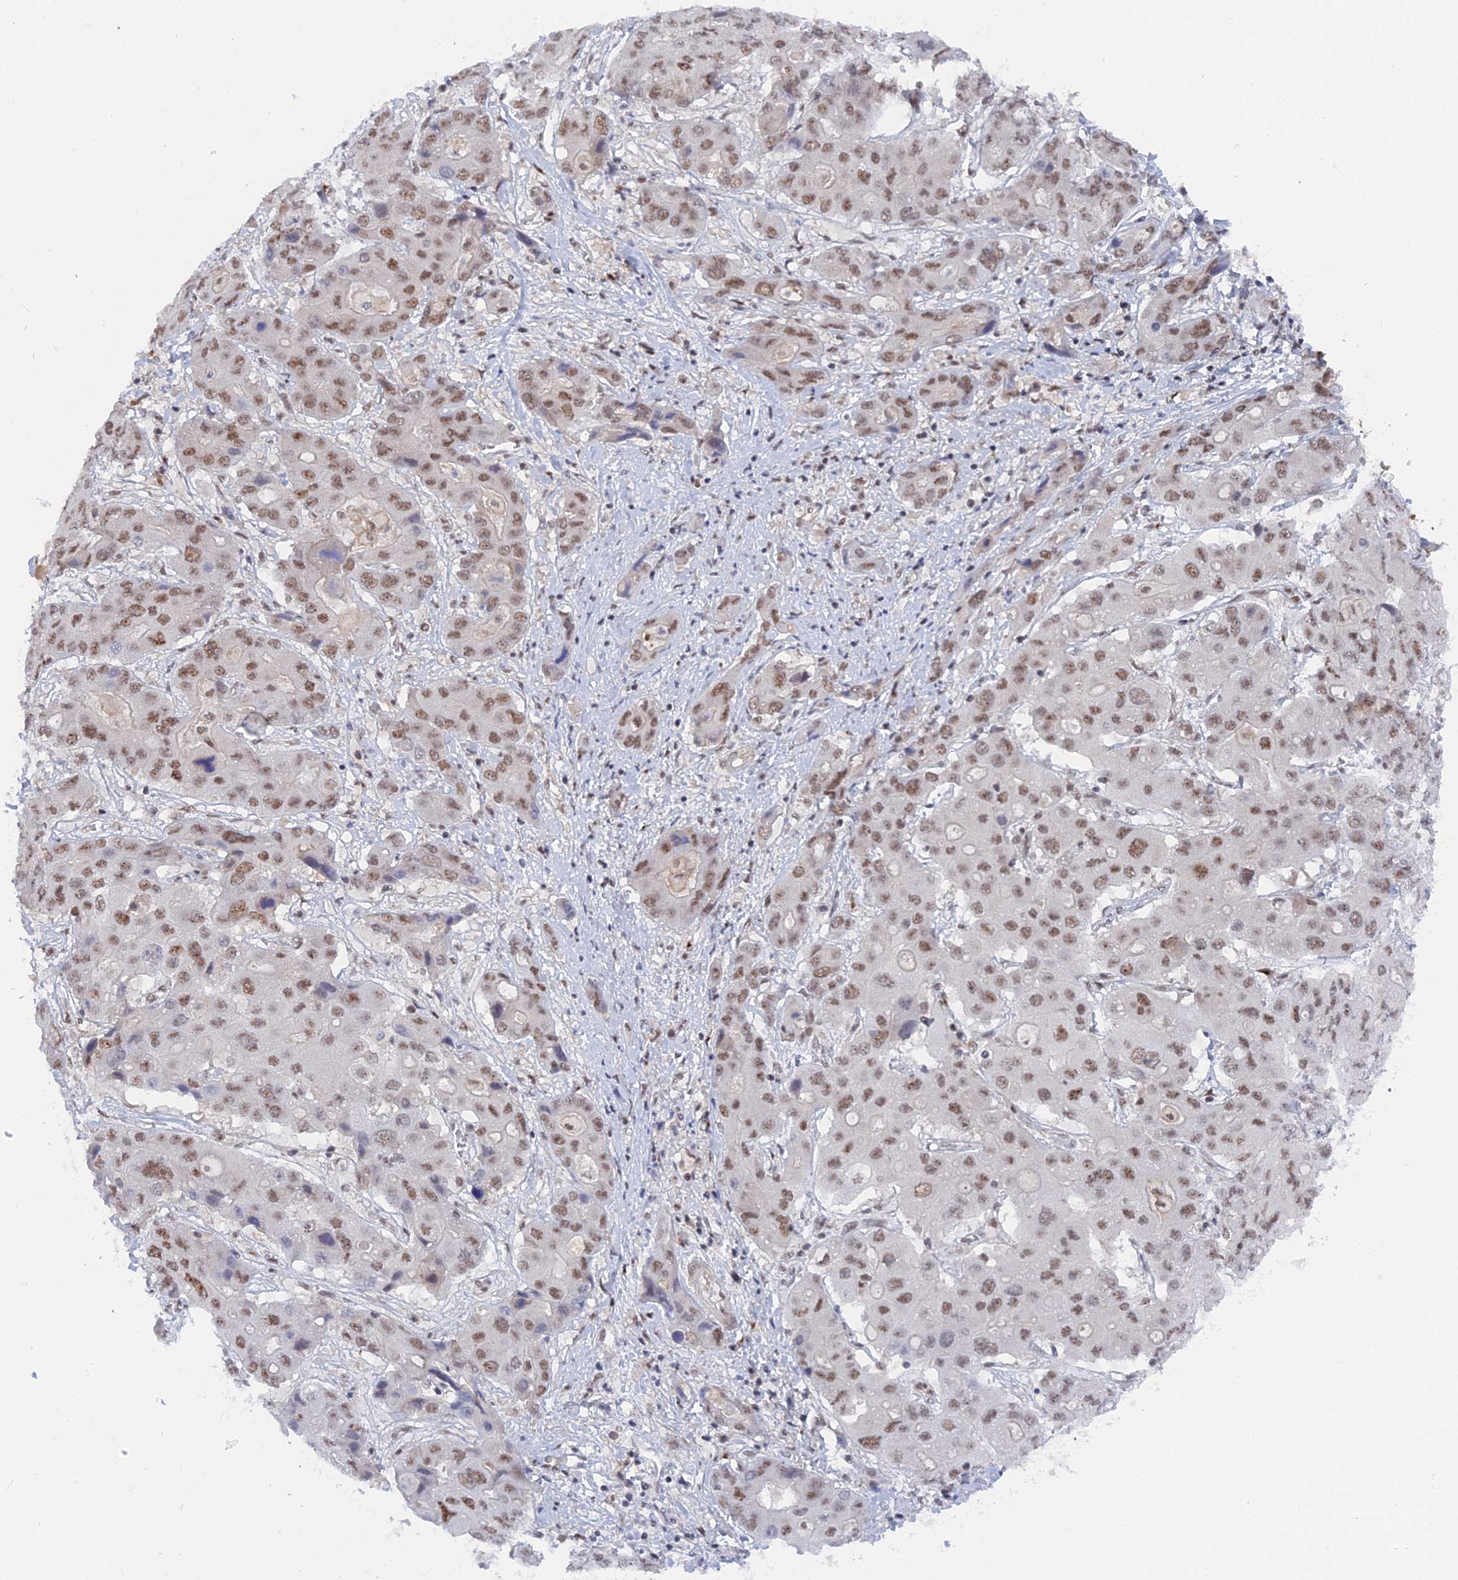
{"staining": {"intensity": "moderate", "quantity": ">75%", "location": "nuclear"}, "tissue": "liver cancer", "cell_type": "Tumor cells", "image_type": "cancer", "snomed": [{"axis": "morphology", "description": "Cholangiocarcinoma"}, {"axis": "topography", "description": "Liver"}], "caption": "Liver cancer (cholangiocarcinoma) stained with a protein marker exhibits moderate staining in tumor cells.", "gene": "CCDC85A", "patient": {"sex": "male", "age": 67}}